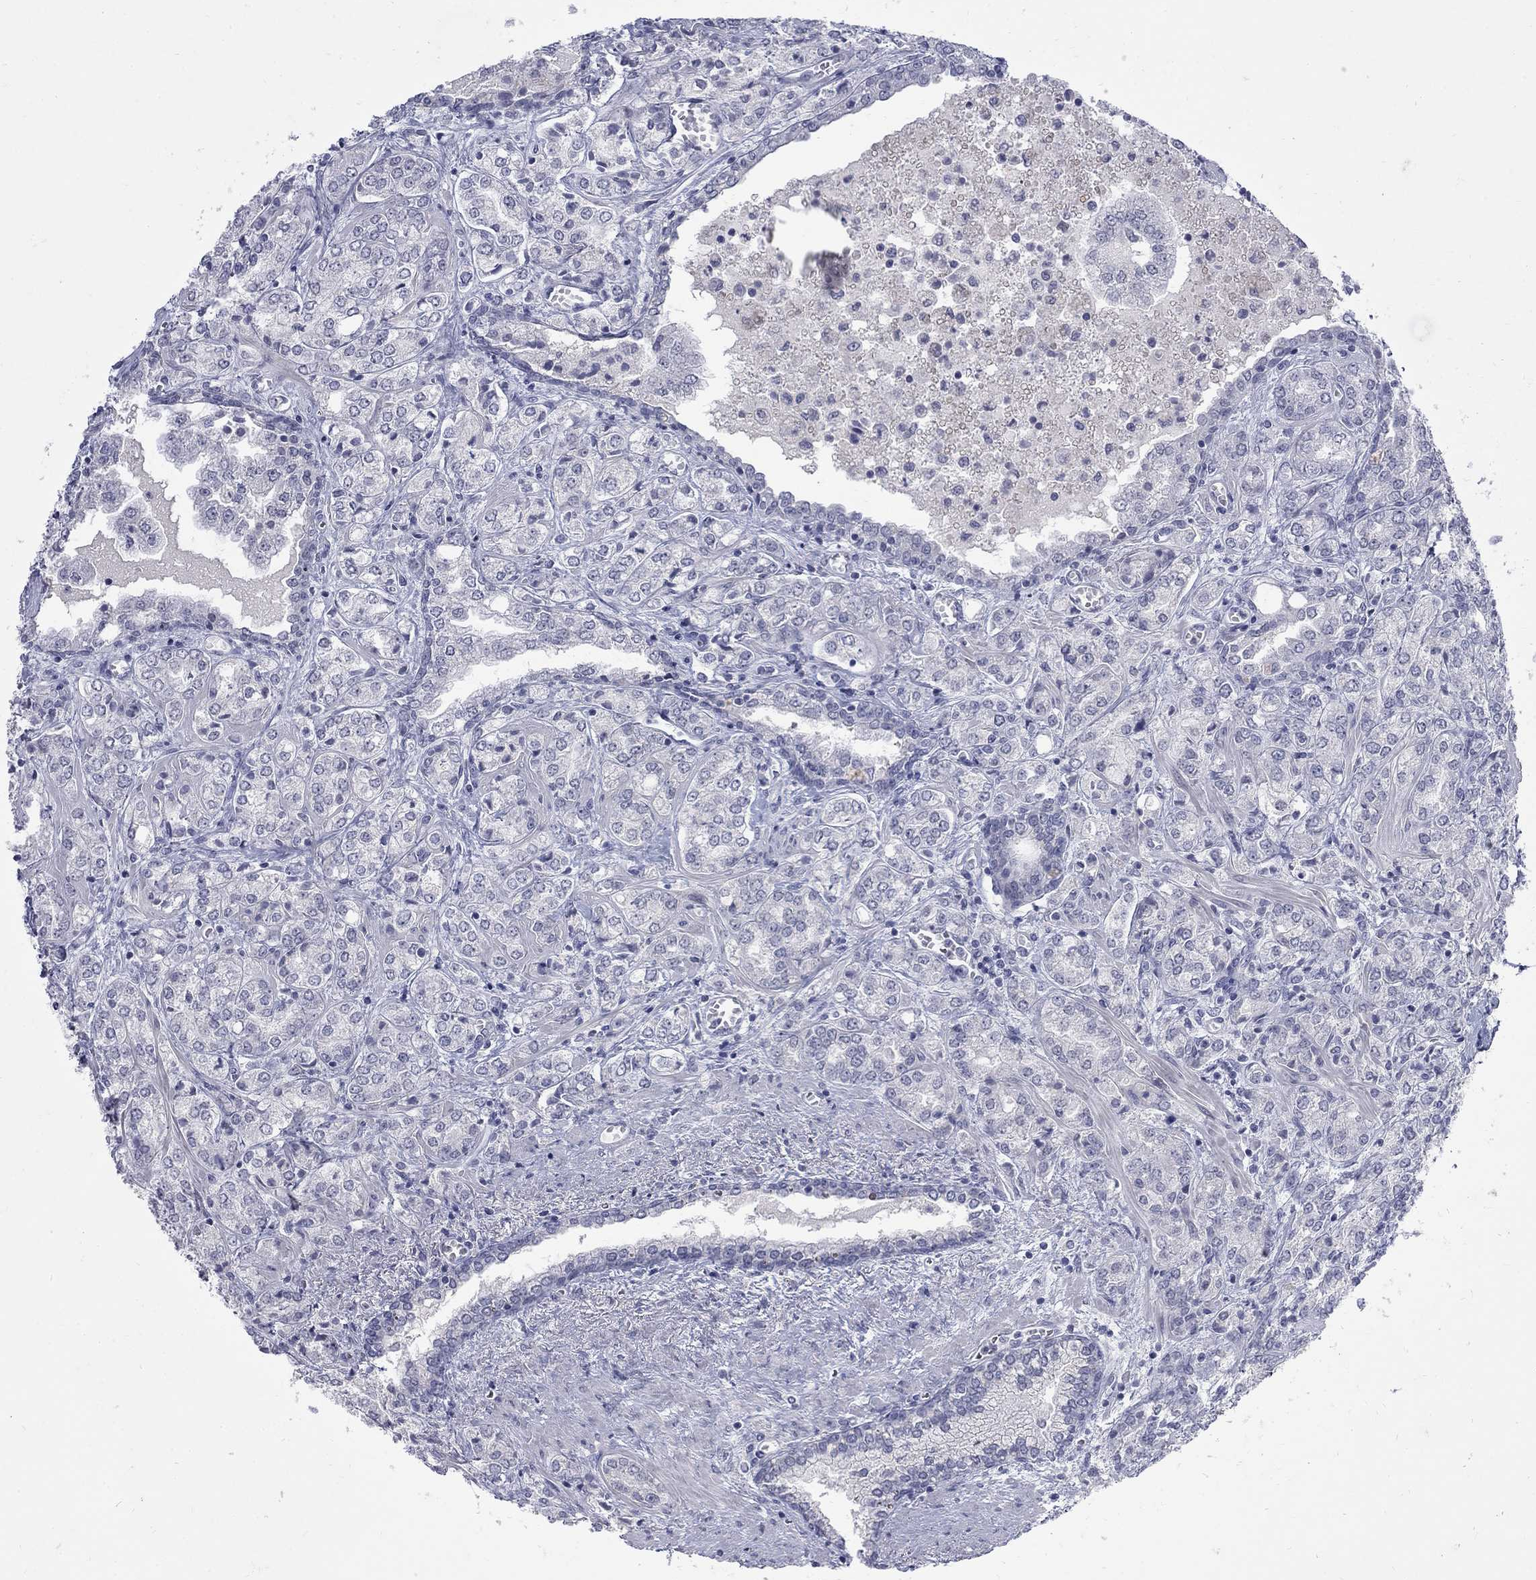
{"staining": {"intensity": "negative", "quantity": "none", "location": "none"}, "tissue": "prostate cancer", "cell_type": "Tumor cells", "image_type": "cancer", "snomed": [{"axis": "morphology", "description": "Adenocarcinoma, NOS"}, {"axis": "topography", "description": "Prostate and seminal vesicle, NOS"}, {"axis": "topography", "description": "Prostate"}], "caption": "High power microscopy image of an immunohistochemistry (IHC) histopathology image of prostate cancer (adenocarcinoma), revealing no significant staining in tumor cells. (Stains: DAB (3,3'-diaminobenzidine) immunohistochemistry (IHC) with hematoxylin counter stain, Microscopy: brightfield microscopy at high magnification).", "gene": "CTNND2", "patient": {"sex": "male", "age": 62}}